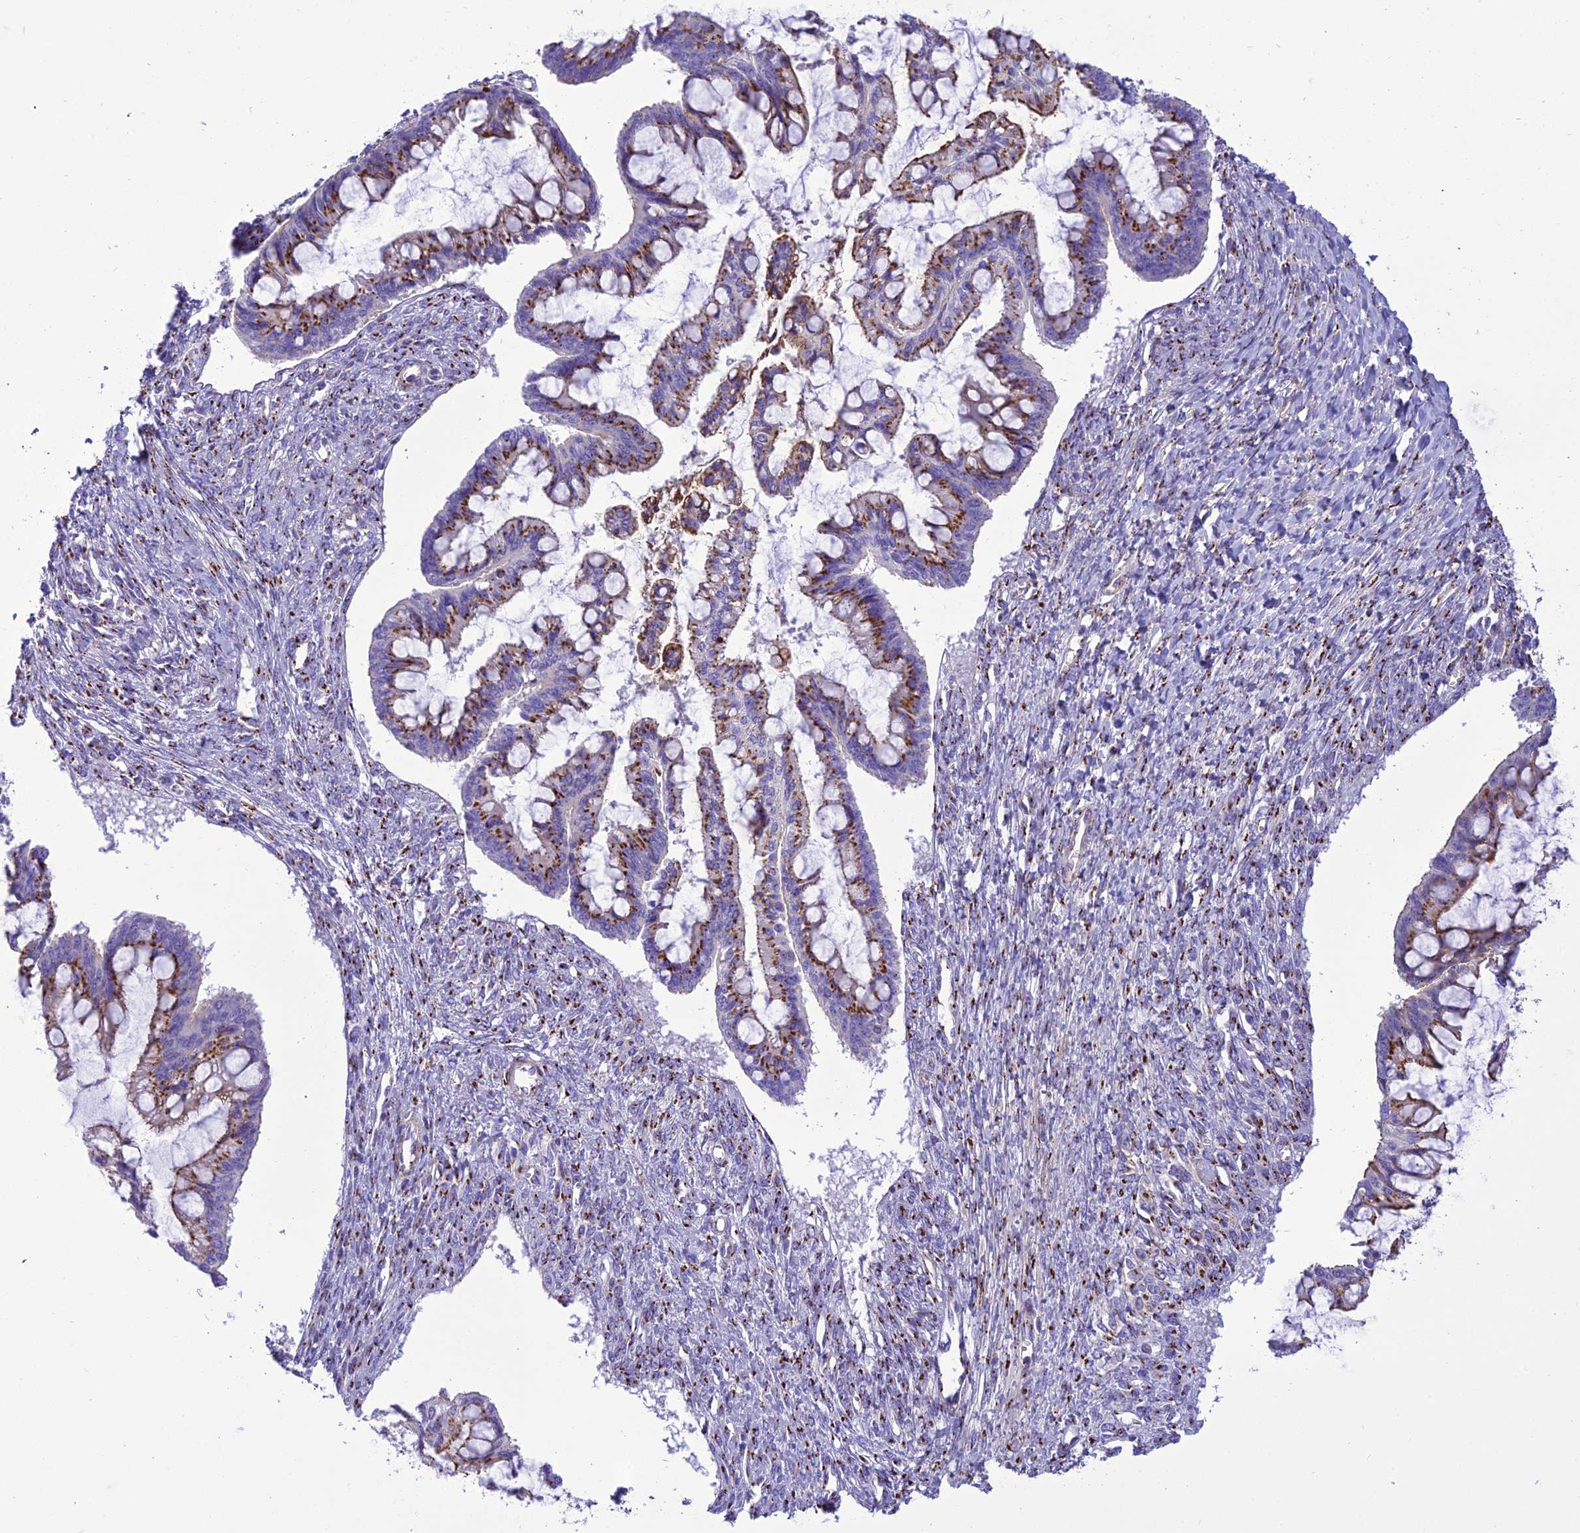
{"staining": {"intensity": "strong", "quantity": ">75%", "location": "cytoplasmic/membranous"}, "tissue": "ovarian cancer", "cell_type": "Tumor cells", "image_type": "cancer", "snomed": [{"axis": "morphology", "description": "Cystadenocarcinoma, mucinous, NOS"}, {"axis": "topography", "description": "Ovary"}], "caption": "A high-resolution micrograph shows IHC staining of ovarian cancer (mucinous cystadenocarcinoma), which shows strong cytoplasmic/membranous staining in about >75% of tumor cells.", "gene": "GOLM2", "patient": {"sex": "female", "age": 73}}